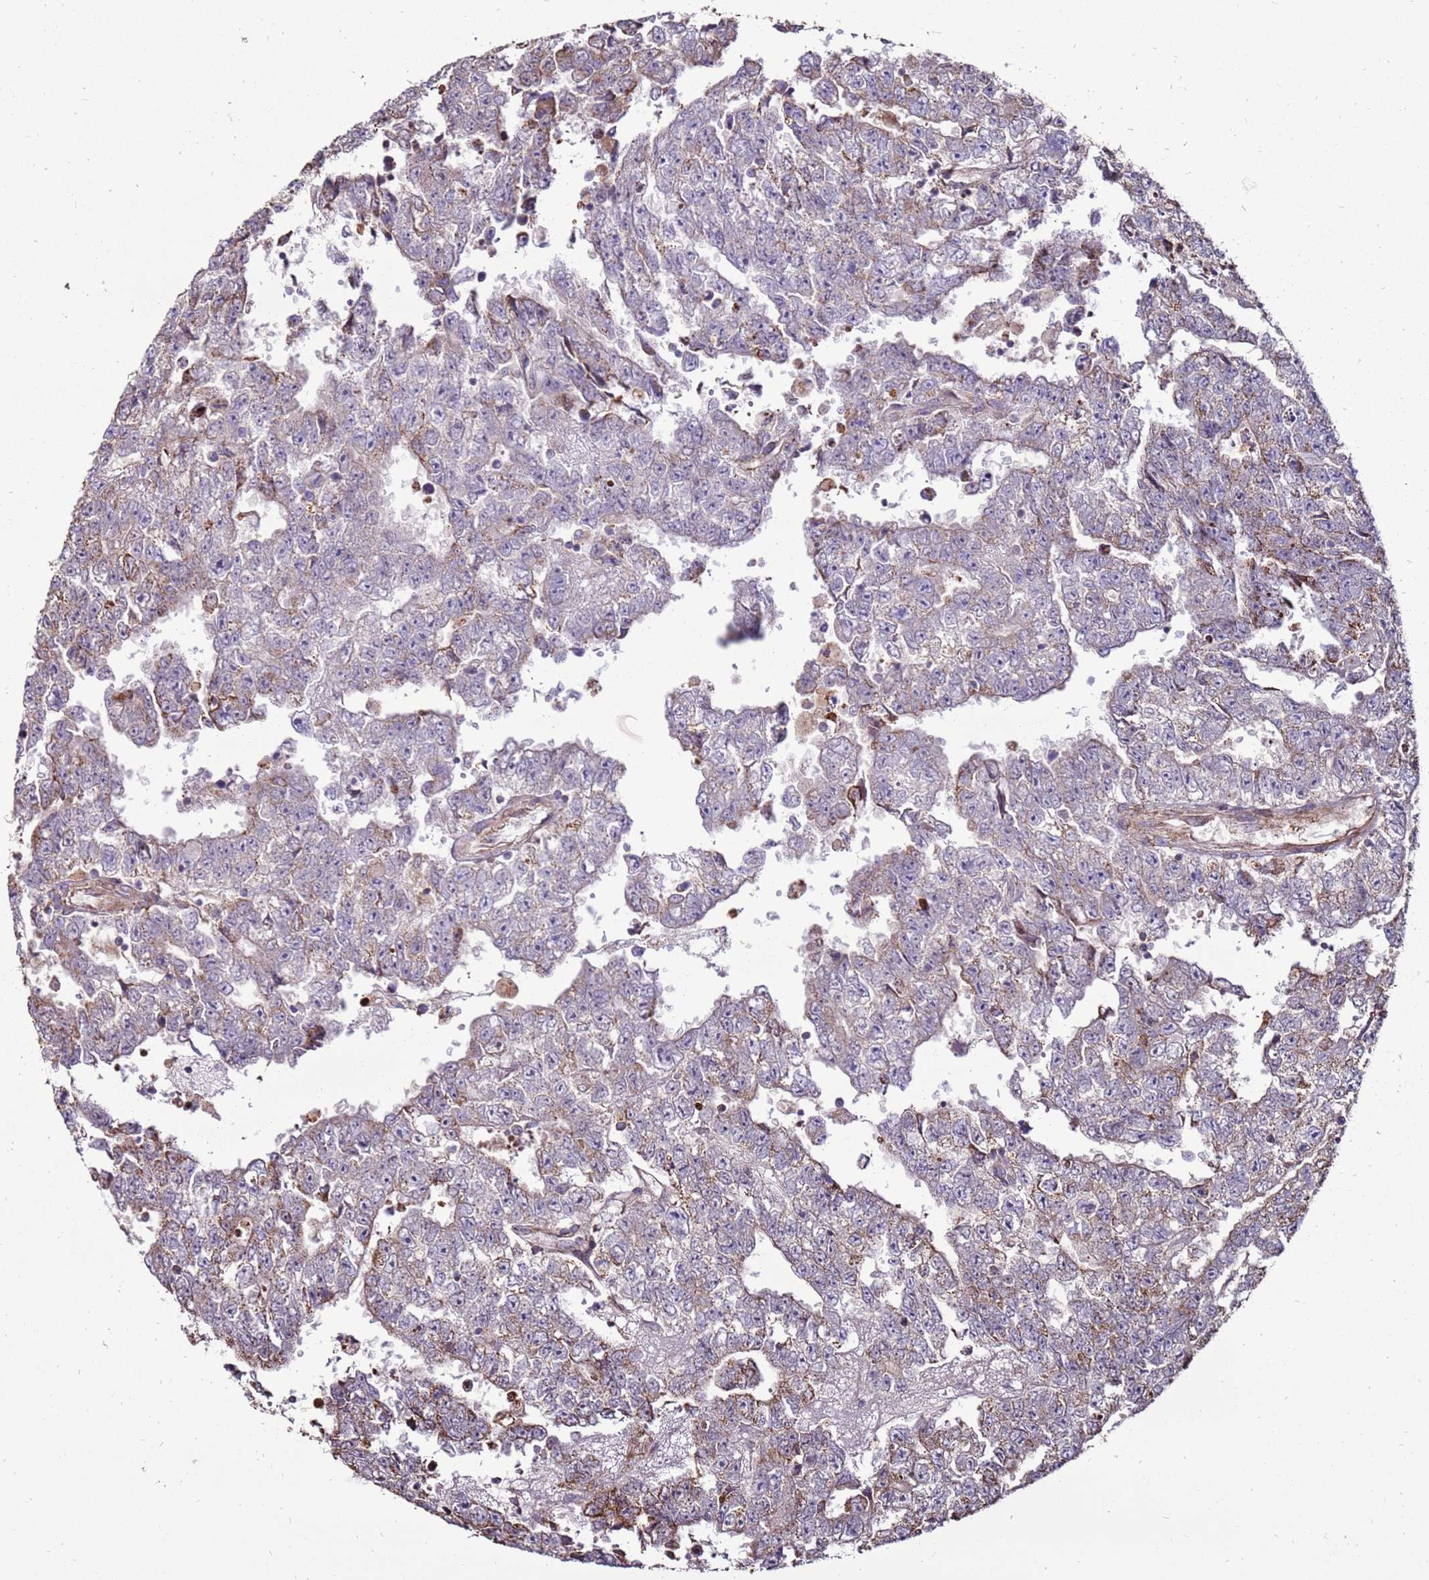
{"staining": {"intensity": "negative", "quantity": "none", "location": "none"}, "tissue": "testis cancer", "cell_type": "Tumor cells", "image_type": "cancer", "snomed": [{"axis": "morphology", "description": "Carcinoma, Embryonal, NOS"}, {"axis": "topography", "description": "Testis"}], "caption": "Immunohistochemistry of embryonal carcinoma (testis) reveals no positivity in tumor cells.", "gene": "DDX59", "patient": {"sex": "male", "age": 25}}